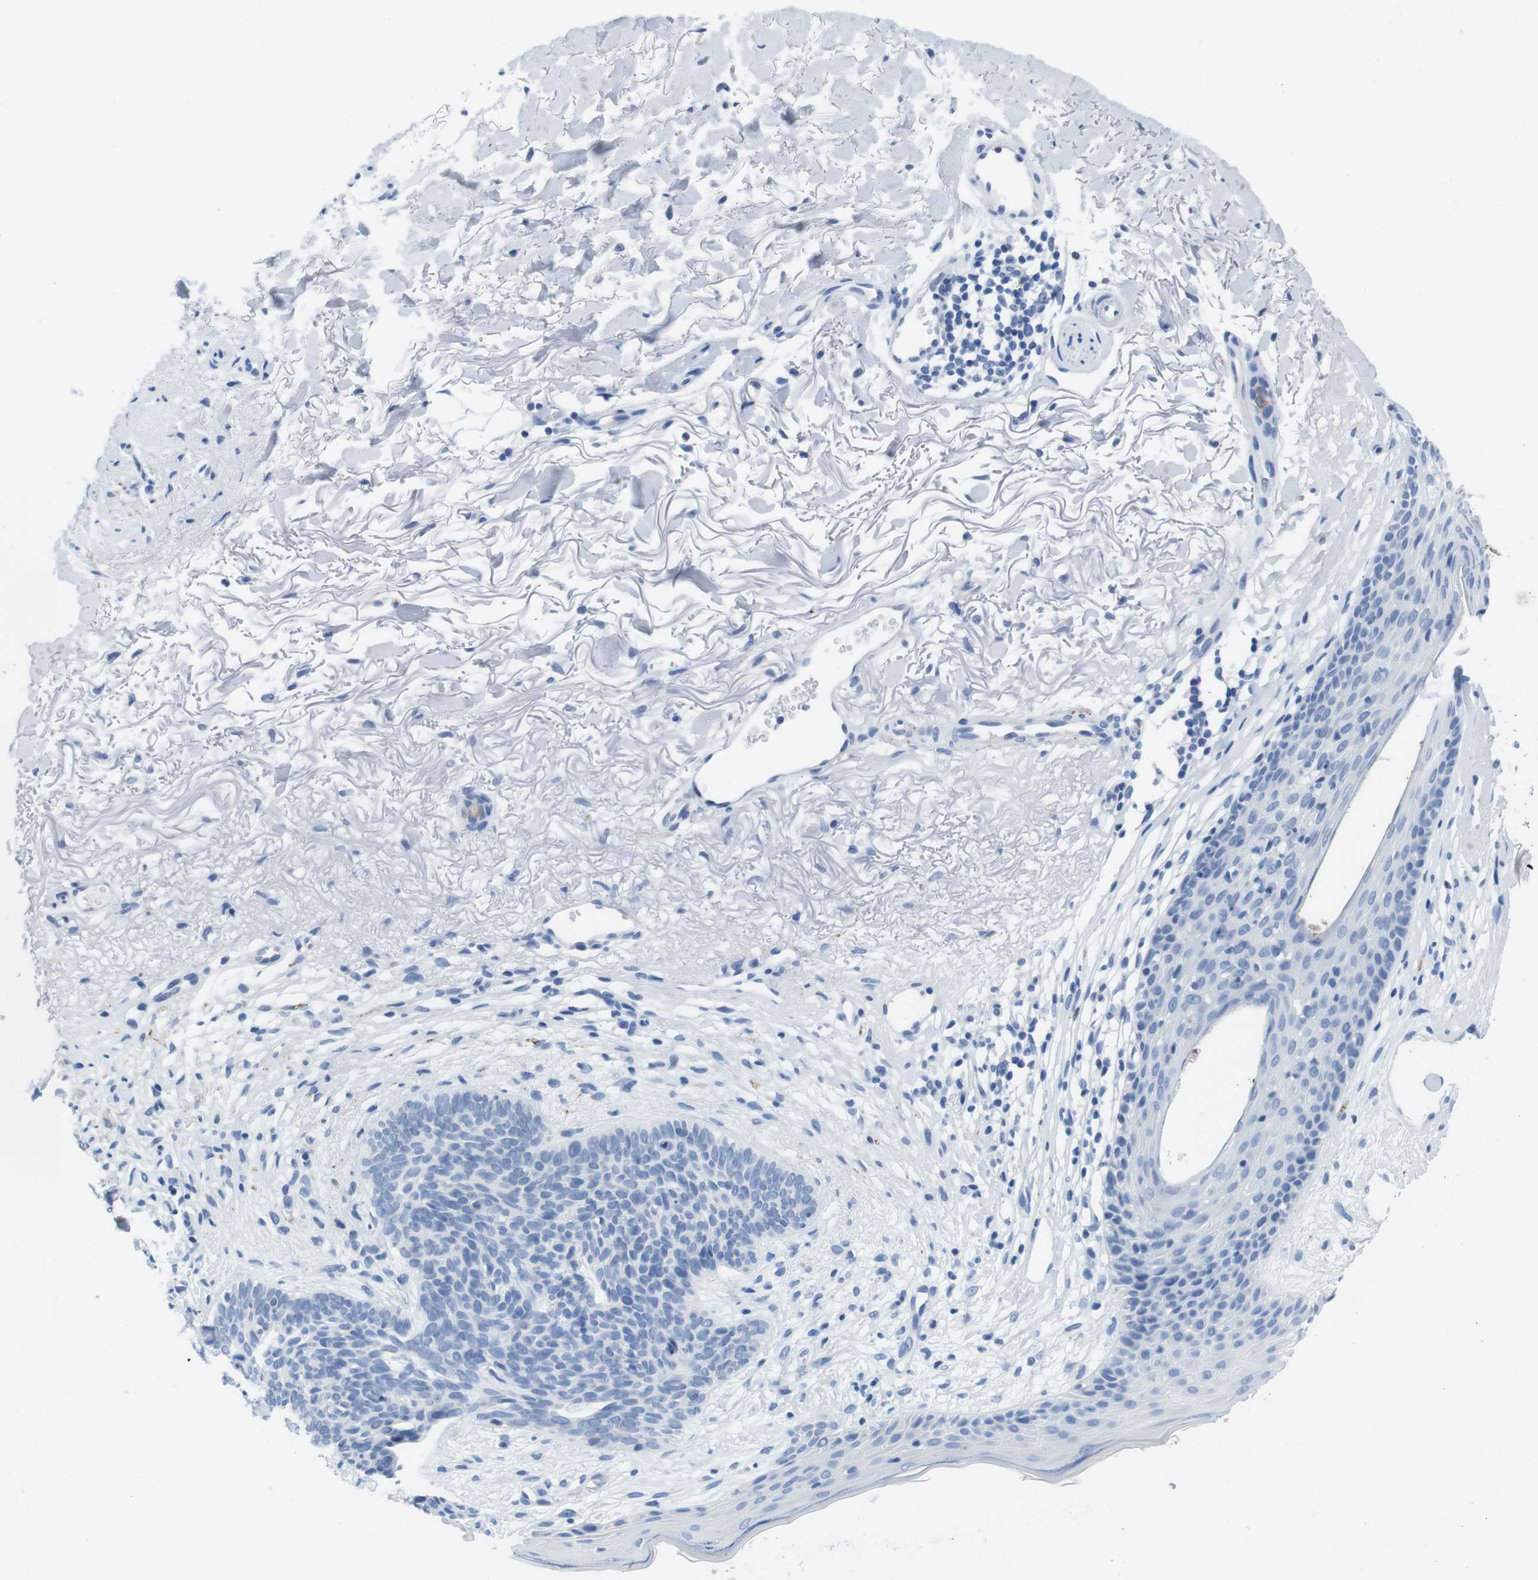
{"staining": {"intensity": "negative", "quantity": "none", "location": "none"}, "tissue": "skin cancer", "cell_type": "Tumor cells", "image_type": "cancer", "snomed": [{"axis": "morphology", "description": "Normal tissue, NOS"}, {"axis": "morphology", "description": "Basal cell carcinoma"}, {"axis": "topography", "description": "Skin"}], "caption": "Image shows no protein positivity in tumor cells of basal cell carcinoma (skin) tissue.", "gene": "MAP6", "patient": {"sex": "female", "age": 70}}